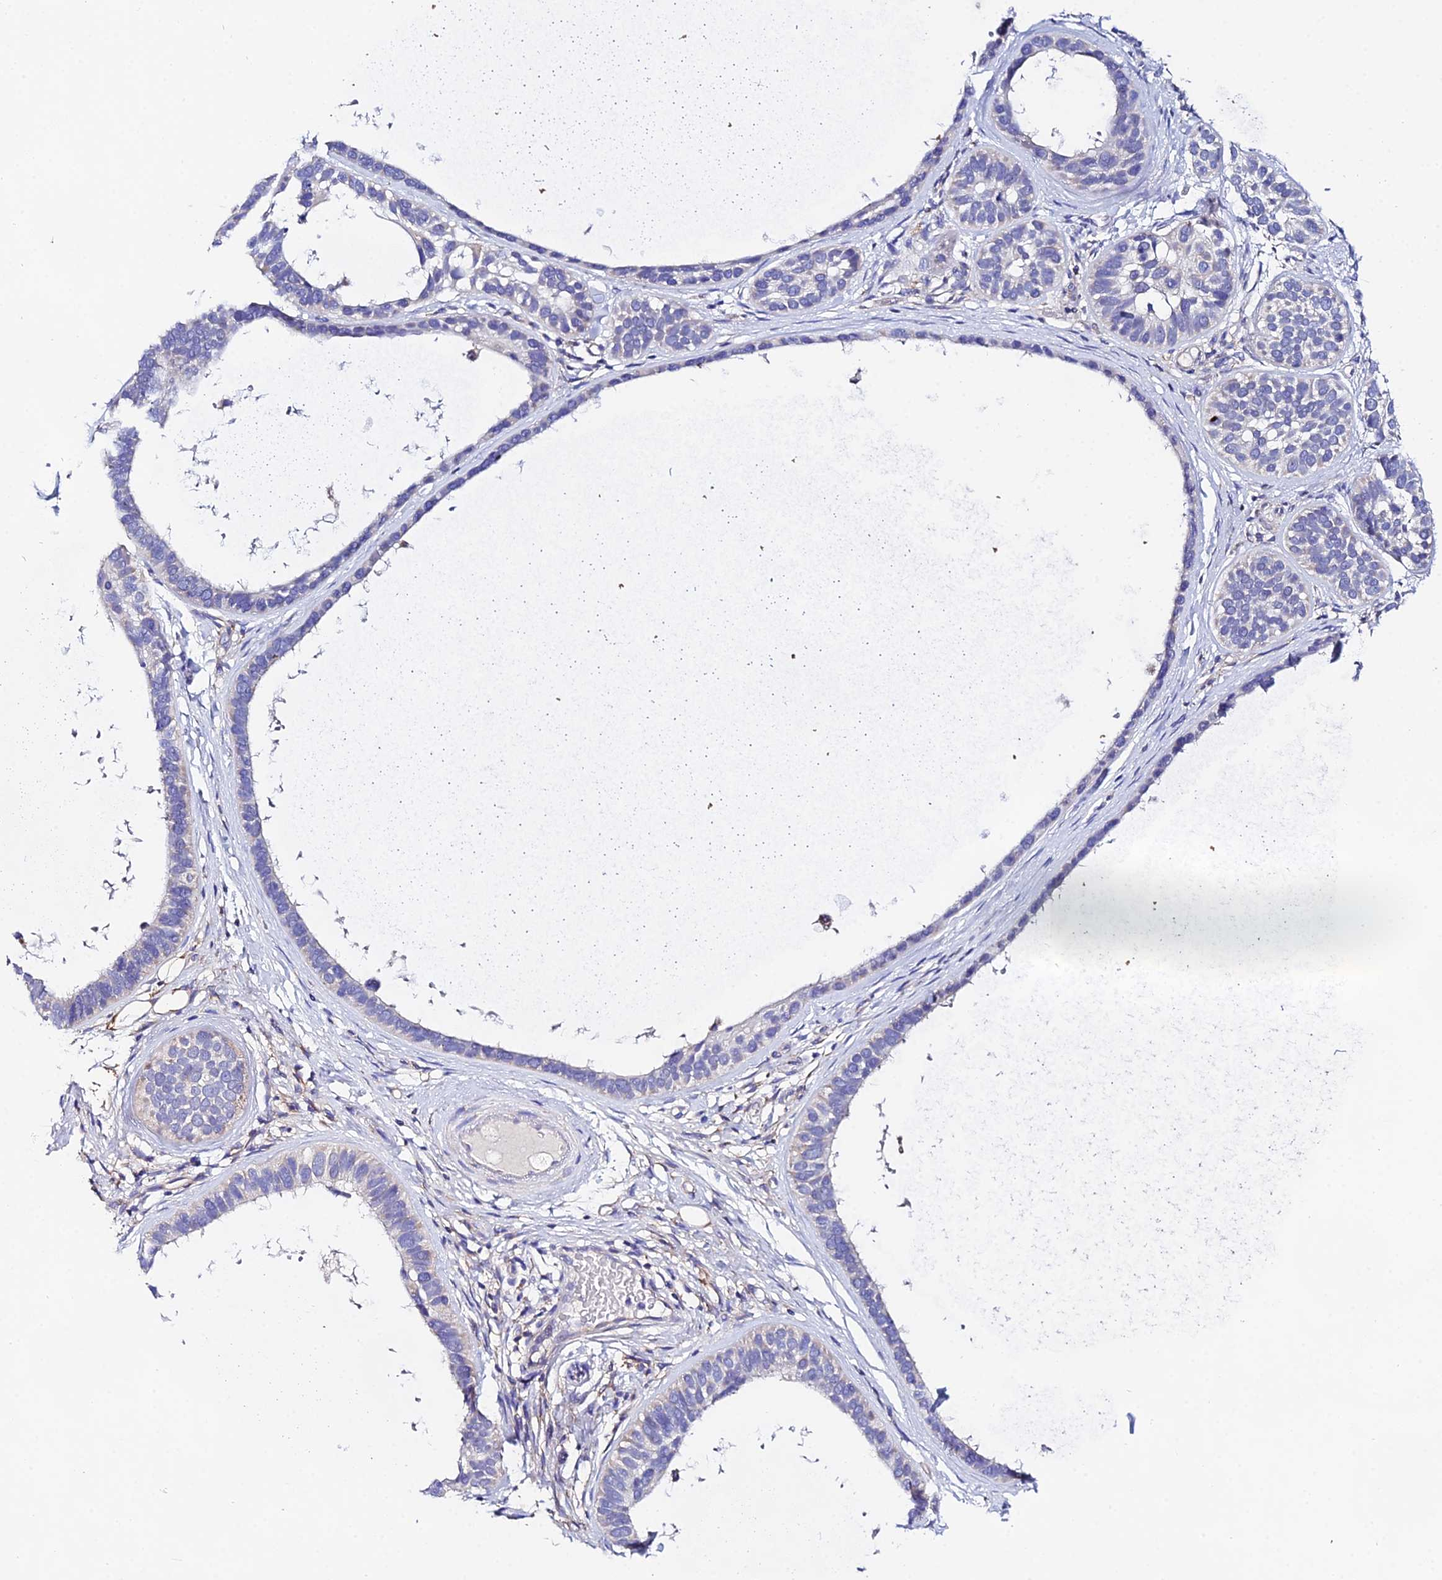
{"staining": {"intensity": "negative", "quantity": "none", "location": "none"}, "tissue": "skin cancer", "cell_type": "Tumor cells", "image_type": "cancer", "snomed": [{"axis": "morphology", "description": "Basal cell carcinoma"}, {"axis": "topography", "description": "Skin"}], "caption": "Histopathology image shows no protein positivity in tumor cells of basal cell carcinoma (skin) tissue. (DAB (3,3'-diaminobenzidine) immunohistochemistry visualized using brightfield microscopy, high magnification).", "gene": "PPP2R2C", "patient": {"sex": "male", "age": 62}}